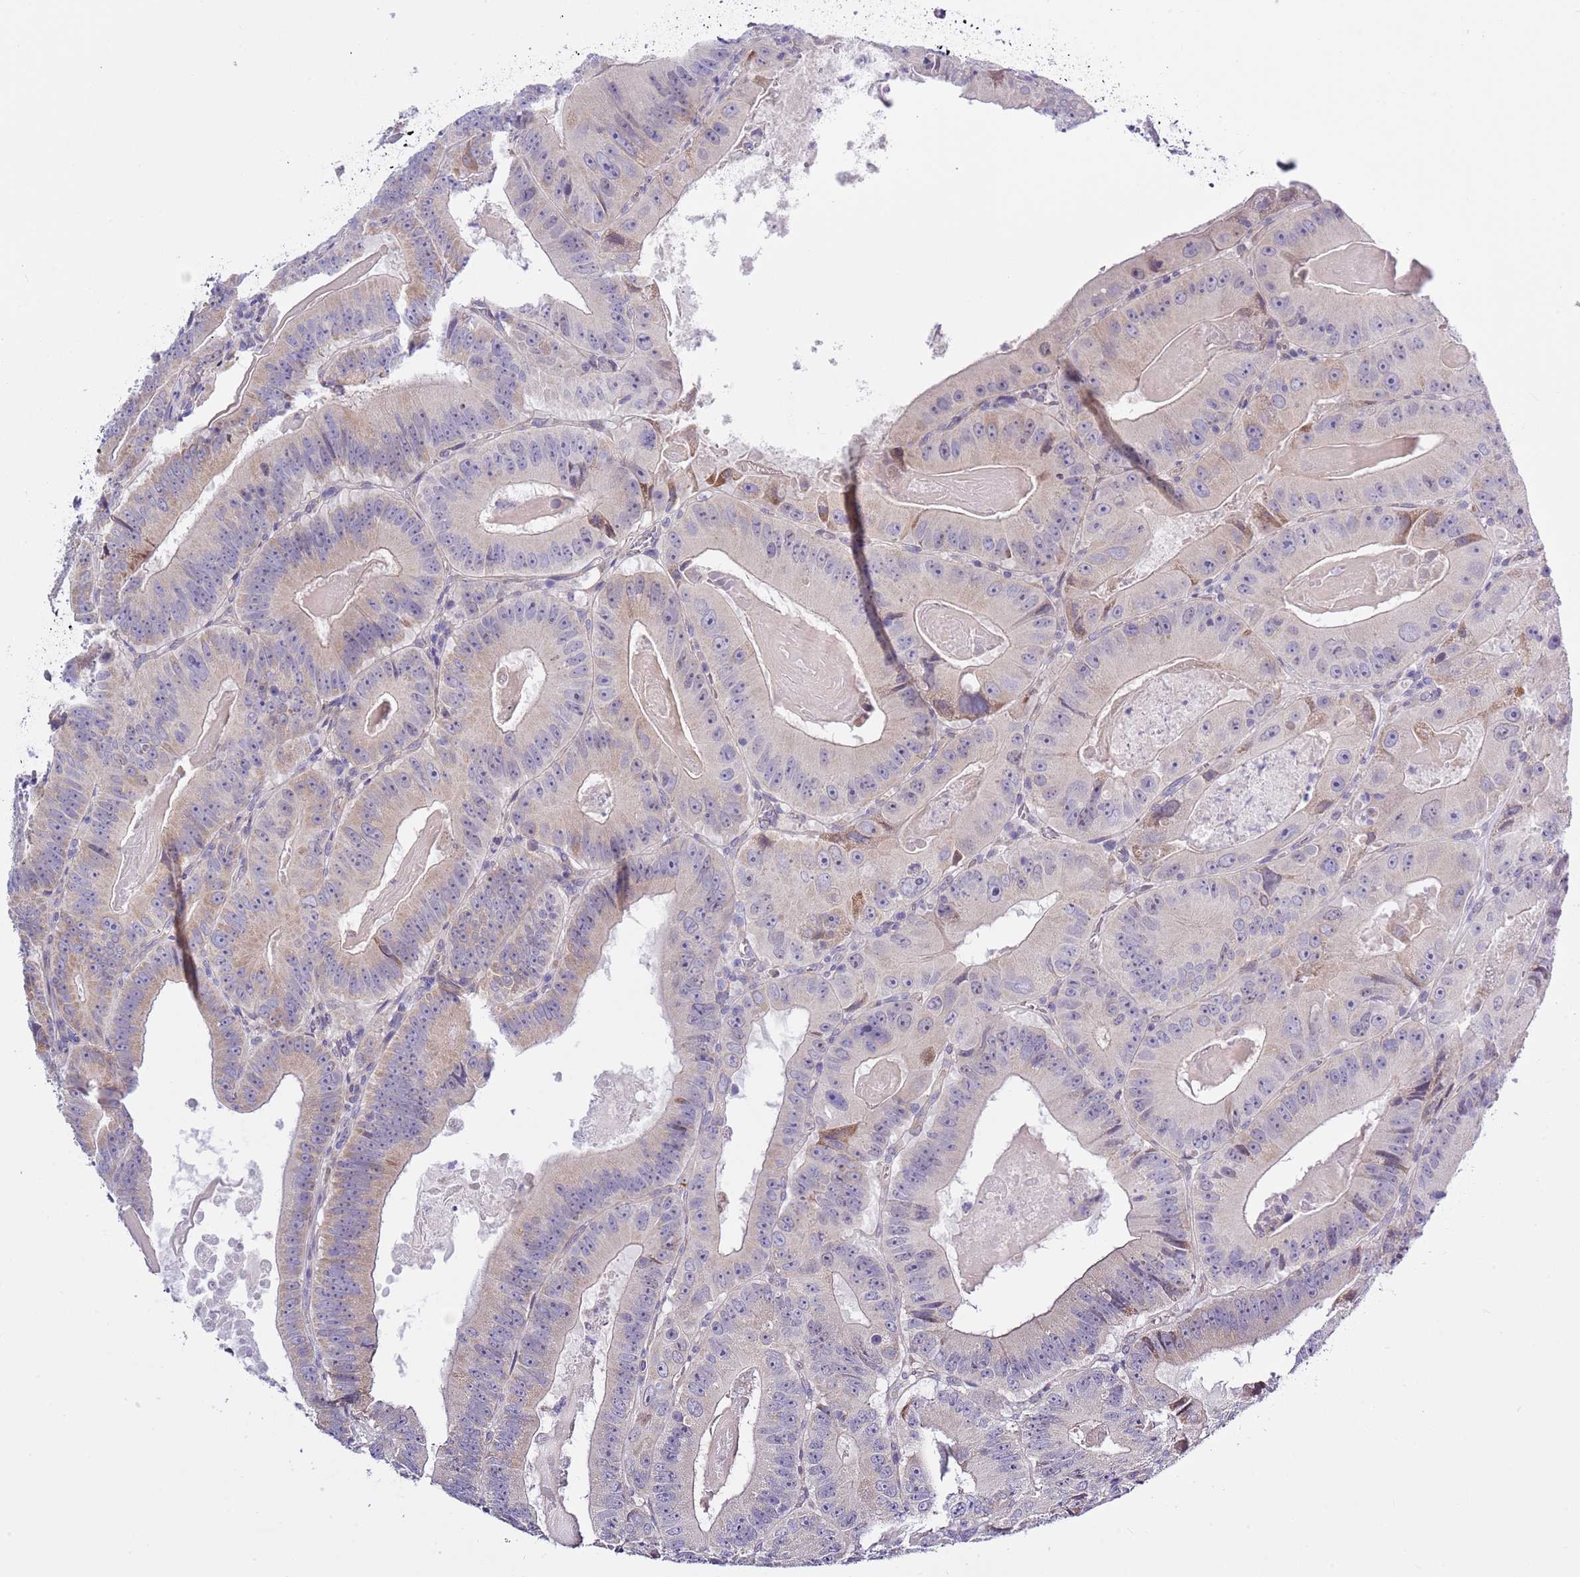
{"staining": {"intensity": "weak", "quantity": "25%-75%", "location": "cytoplasmic/membranous"}, "tissue": "colorectal cancer", "cell_type": "Tumor cells", "image_type": "cancer", "snomed": [{"axis": "morphology", "description": "Adenocarcinoma, NOS"}, {"axis": "topography", "description": "Colon"}], "caption": "IHC (DAB) staining of colorectal cancer (adenocarcinoma) shows weak cytoplasmic/membranous protein positivity in about 25%-75% of tumor cells.", "gene": "NET1", "patient": {"sex": "female", "age": 86}}